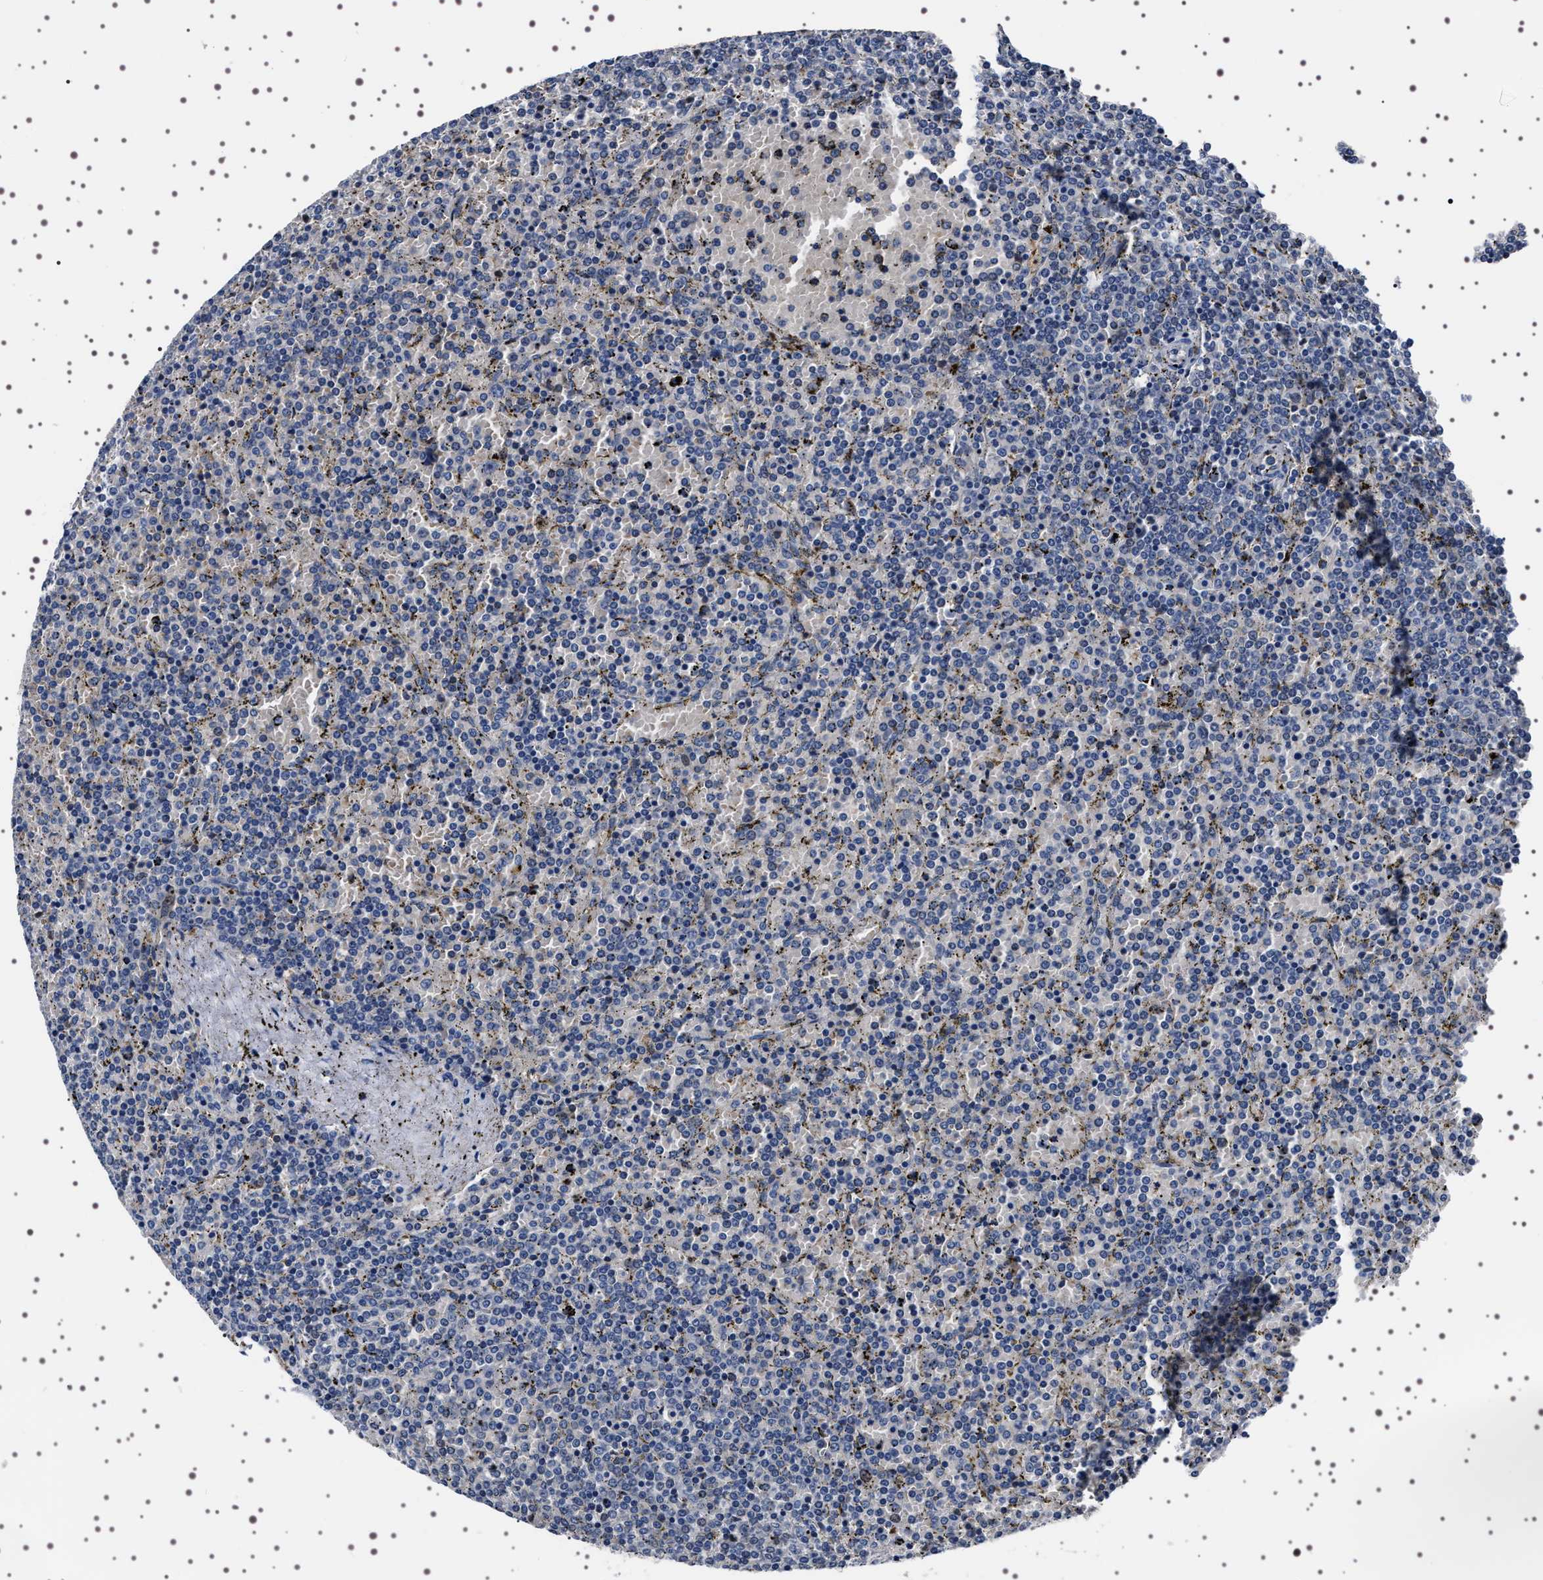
{"staining": {"intensity": "negative", "quantity": "none", "location": "none"}, "tissue": "lymphoma", "cell_type": "Tumor cells", "image_type": "cancer", "snomed": [{"axis": "morphology", "description": "Malignant lymphoma, non-Hodgkin's type, Low grade"}, {"axis": "topography", "description": "Spleen"}], "caption": "An image of low-grade malignant lymphoma, non-Hodgkin's type stained for a protein displays no brown staining in tumor cells.", "gene": "TARBP1", "patient": {"sex": "female", "age": 77}}